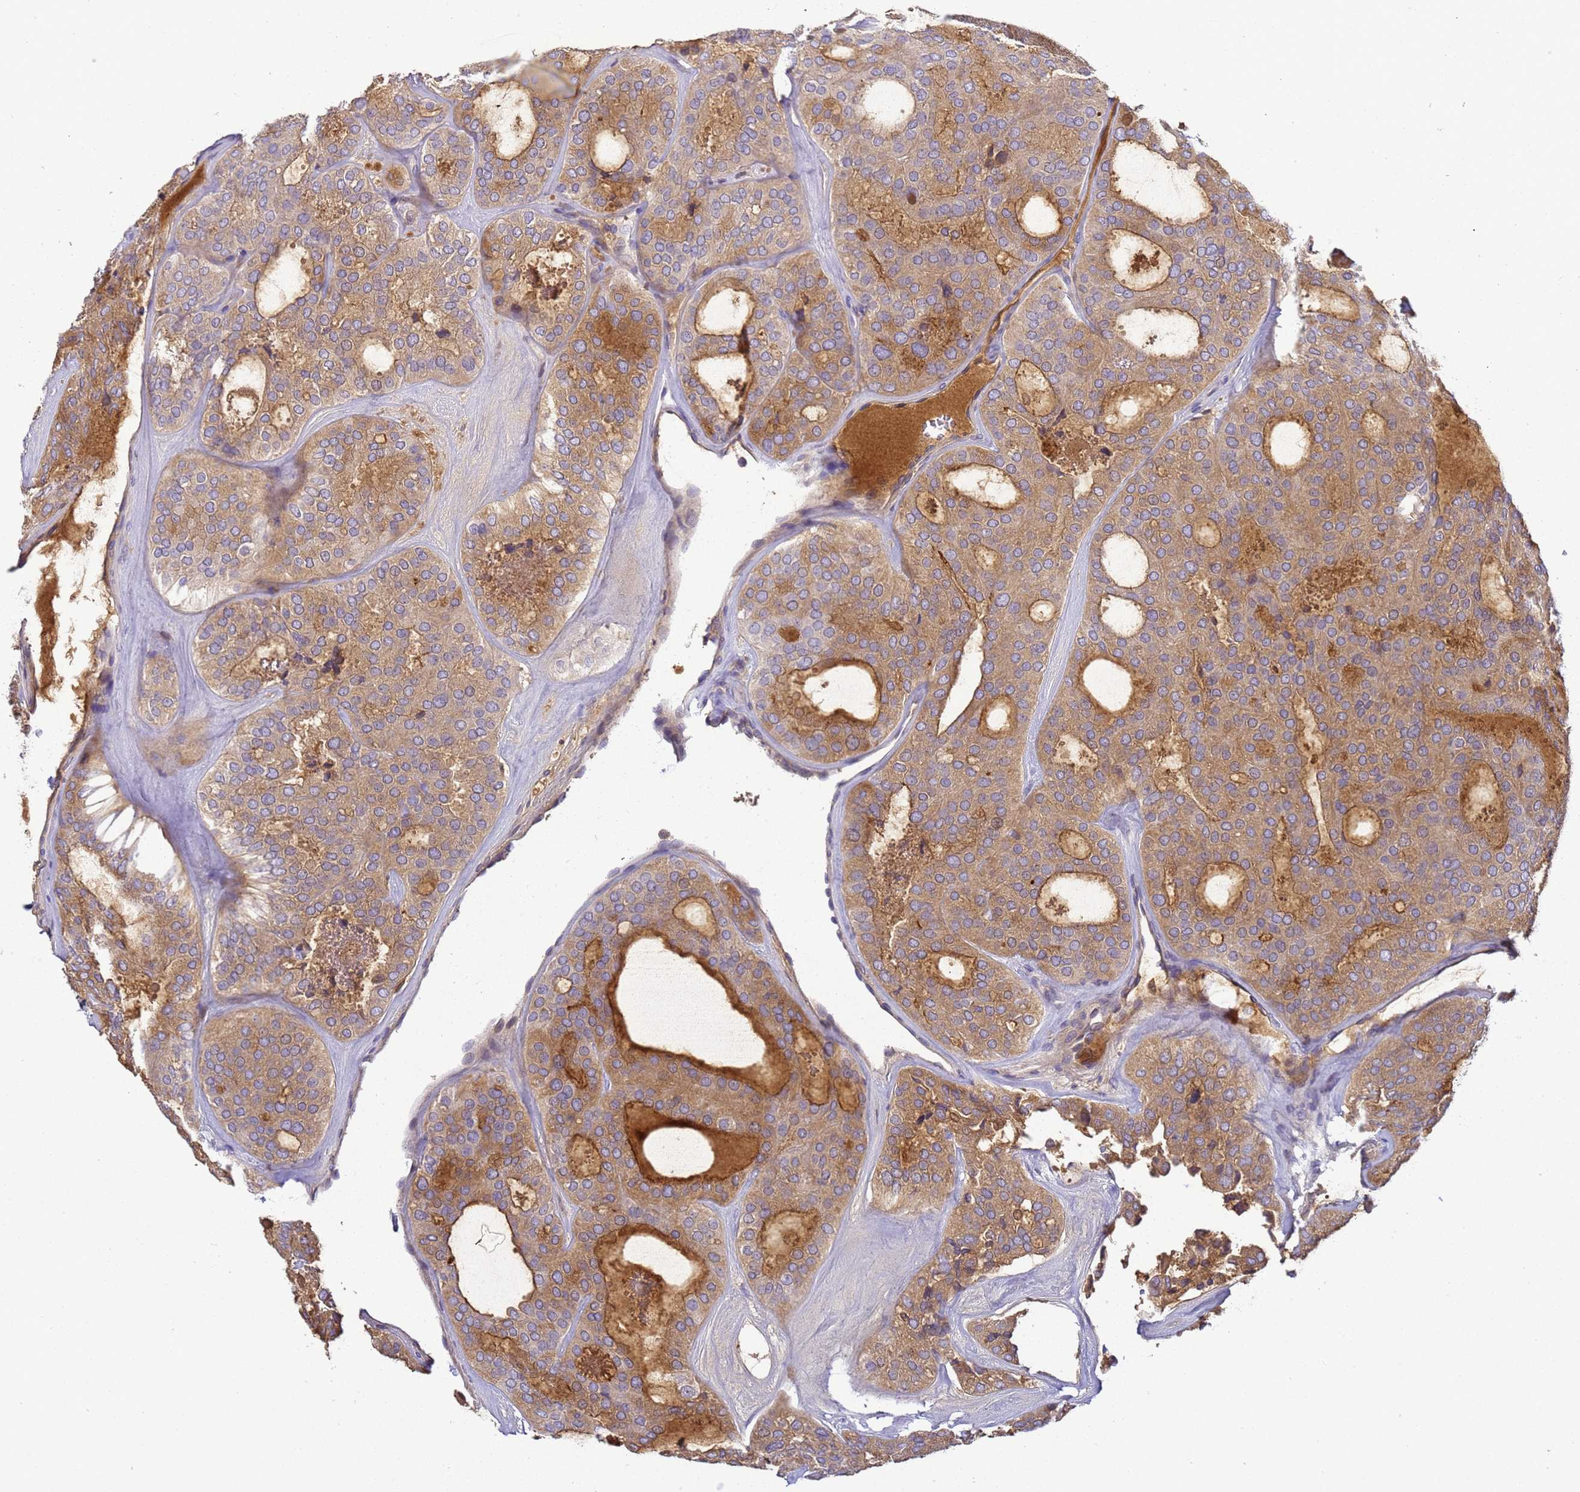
{"staining": {"intensity": "moderate", "quantity": "25%-75%", "location": "cytoplasmic/membranous"}, "tissue": "thyroid cancer", "cell_type": "Tumor cells", "image_type": "cancer", "snomed": [{"axis": "morphology", "description": "Follicular adenoma carcinoma, NOS"}, {"axis": "topography", "description": "Thyroid gland"}], "caption": "Tumor cells reveal medium levels of moderate cytoplasmic/membranous expression in about 25%-75% of cells in thyroid cancer. The protein of interest is shown in brown color, while the nuclei are stained blue.", "gene": "TBCD", "patient": {"sex": "male", "age": 75}}